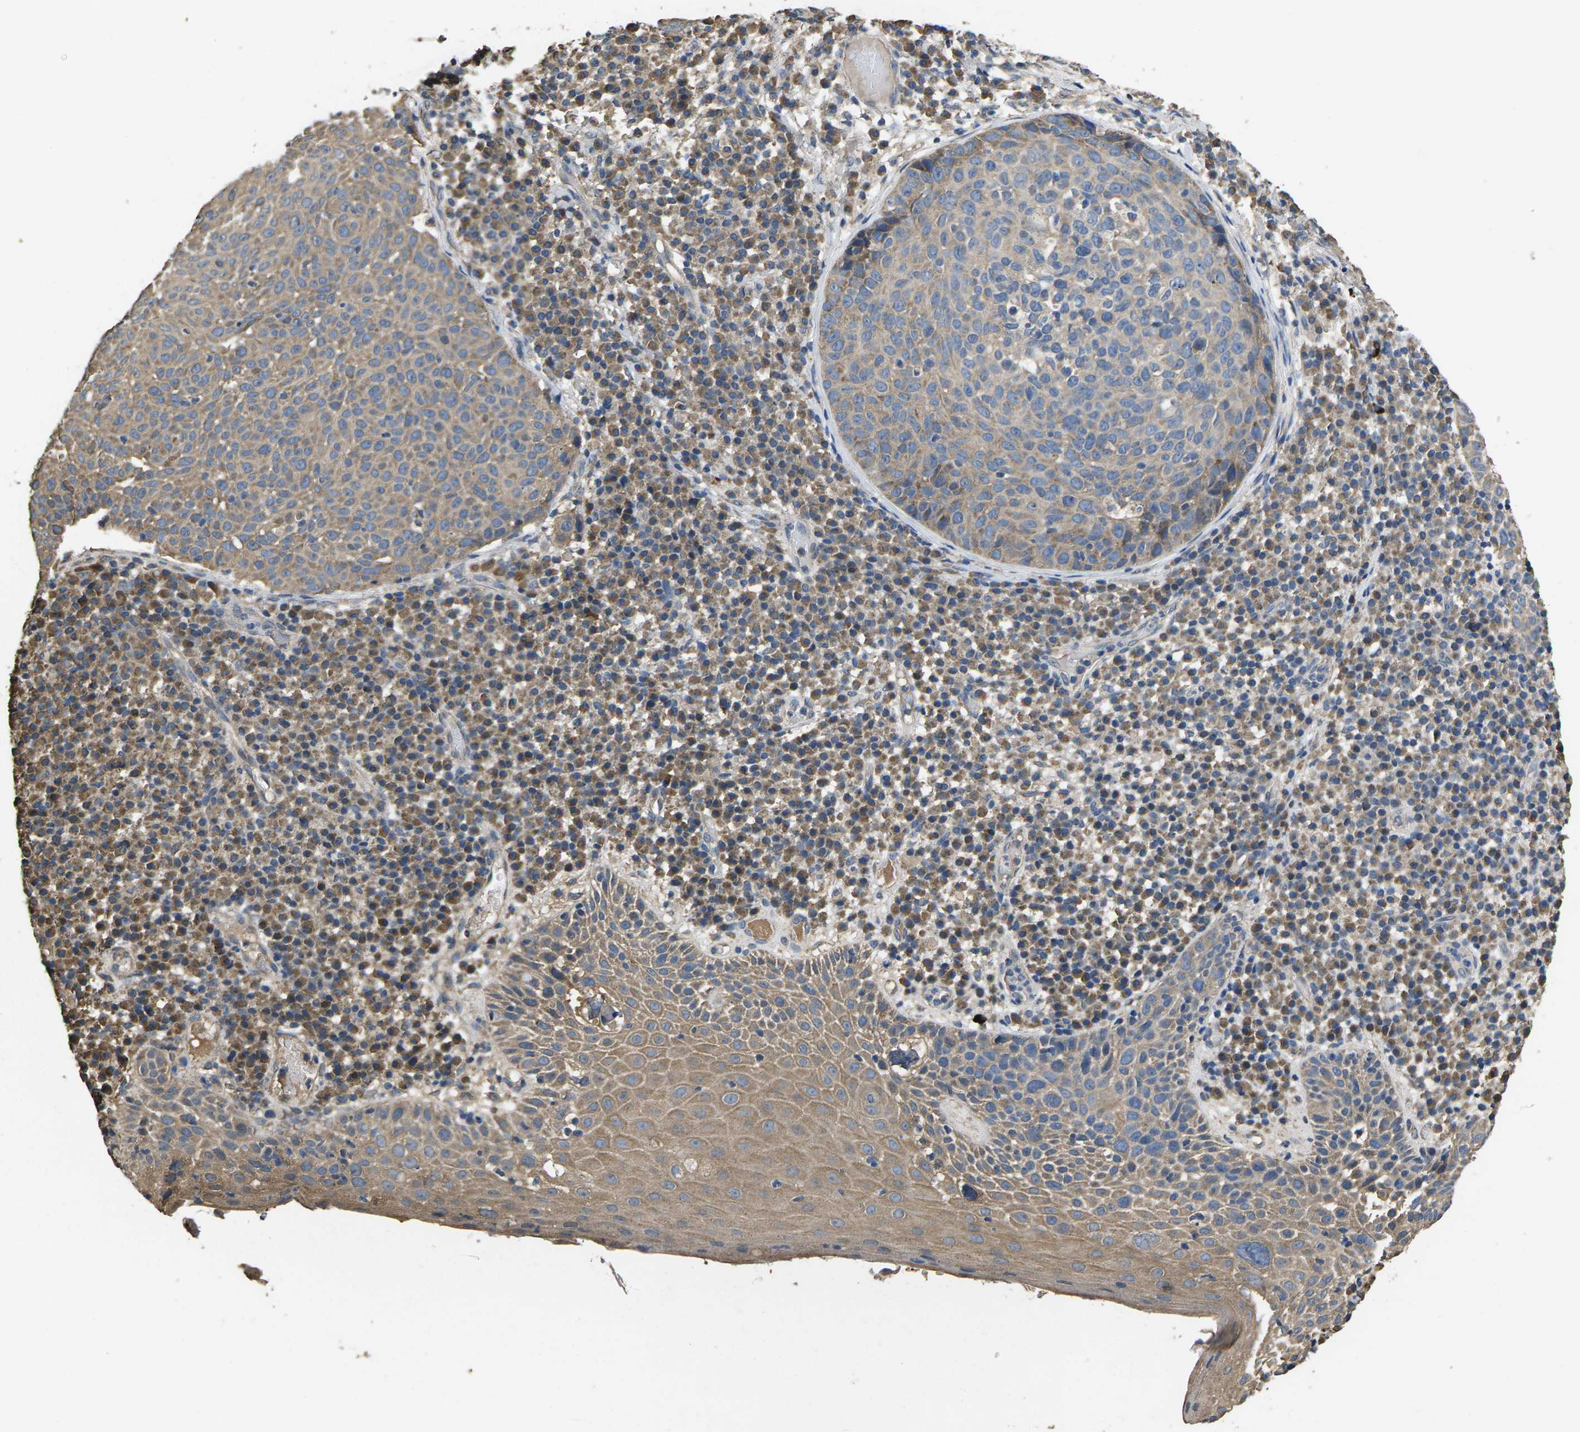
{"staining": {"intensity": "weak", "quantity": "25%-75%", "location": "cytoplasmic/membranous"}, "tissue": "skin cancer", "cell_type": "Tumor cells", "image_type": "cancer", "snomed": [{"axis": "morphology", "description": "Squamous cell carcinoma in situ, NOS"}, {"axis": "morphology", "description": "Squamous cell carcinoma, NOS"}, {"axis": "topography", "description": "Skin"}], "caption": "Weak cytoplasmic/membranous protein expression is present in about 25%-75% of tumor cells in squamous cell carcinoma (skin).", "gene": "B4GAT1", "patient": {"sex": "male", "age": 93}}